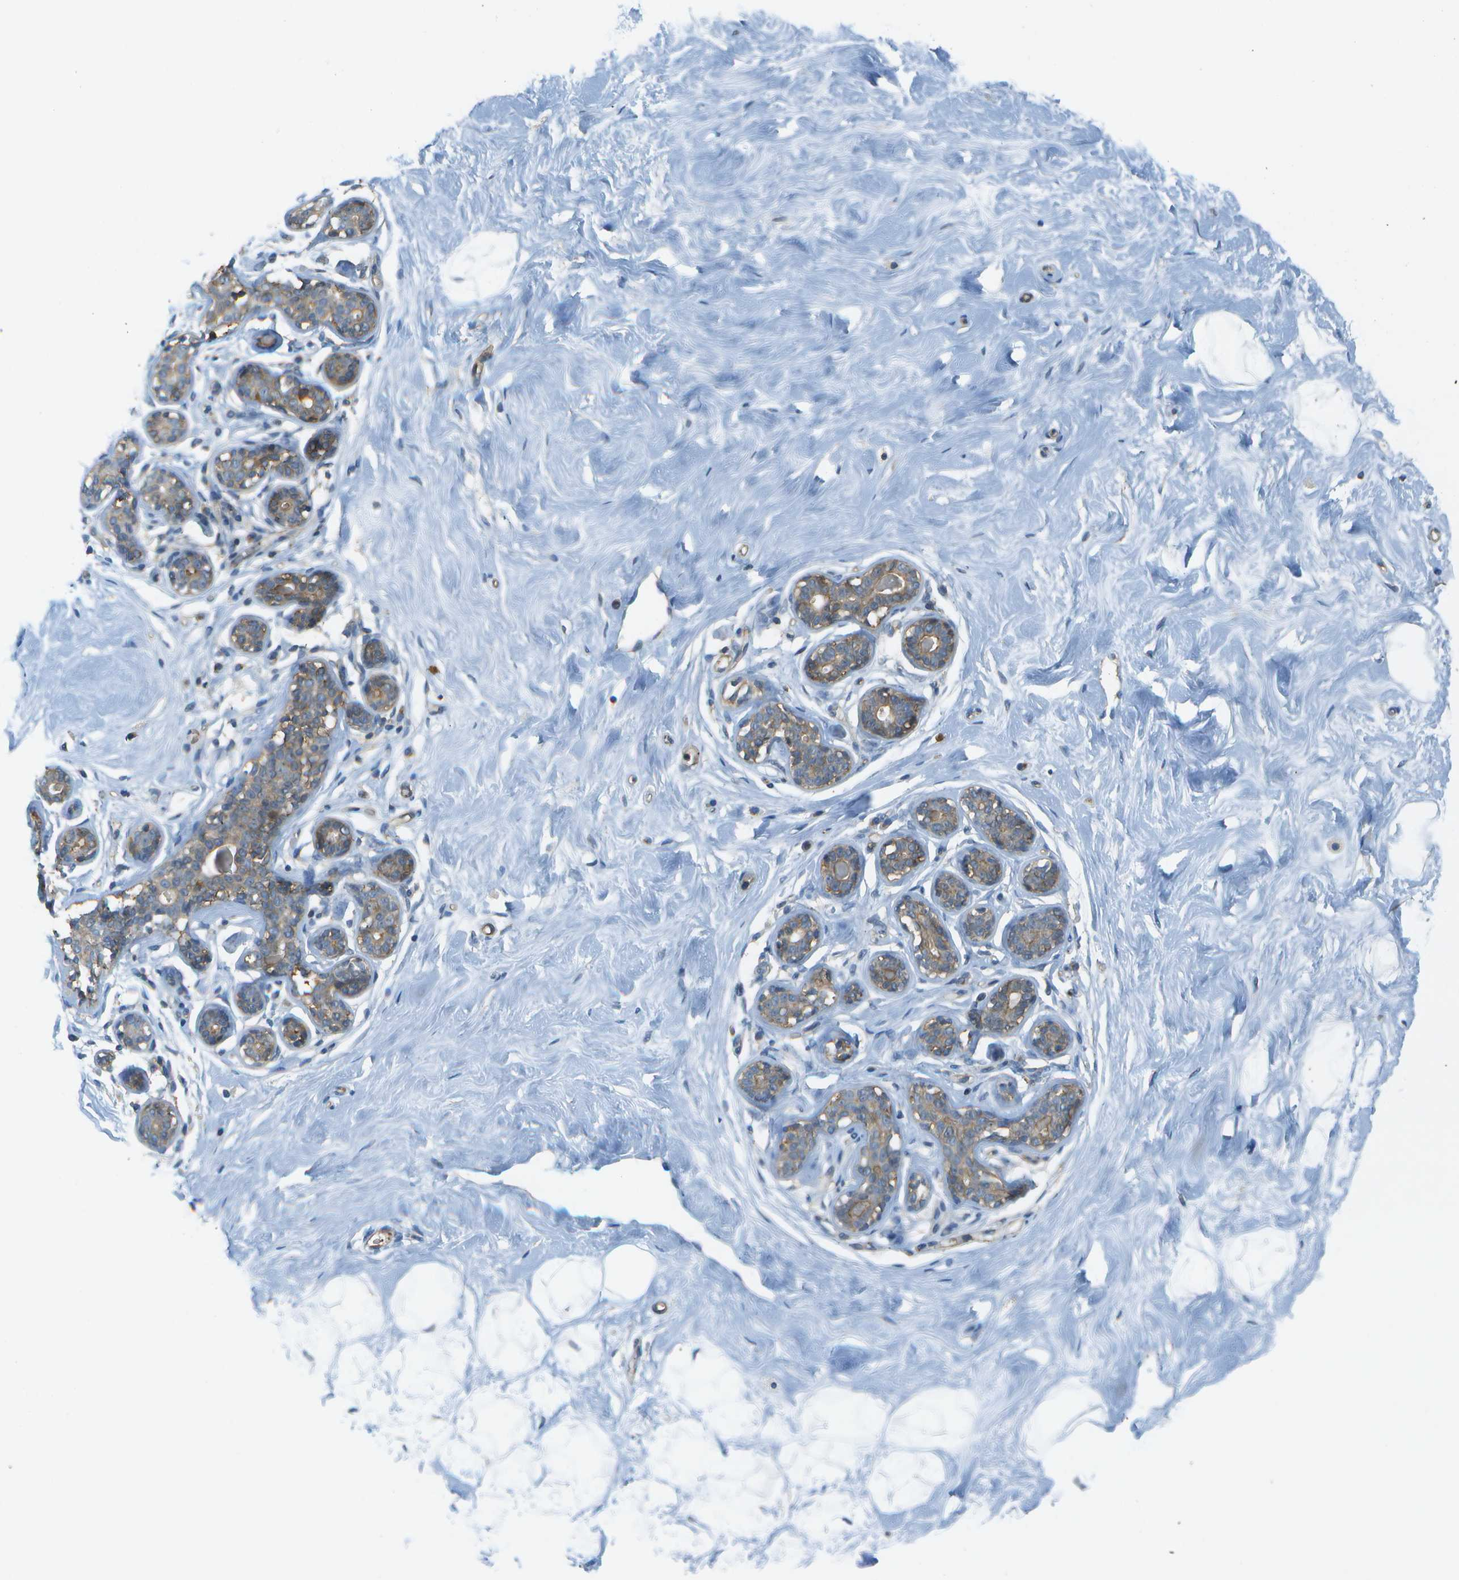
{"staining": {"intensity": "negative", "quantity": "none", "location": "none"}, "tissue": "breast", "cell_type": "Adipocytes", "image_type": "normal", "snomed": [{"axis": "morphology", "description": "Normal tissue, NOS"}, {"axis": "topography", "description": "Breast"}], "caption": "Immunohistochemical staining of normal human breast exhibits no significant positivity in adipocytes.", "gene": "LRRC66", "patient": {"sex": "female", "age": 23}}